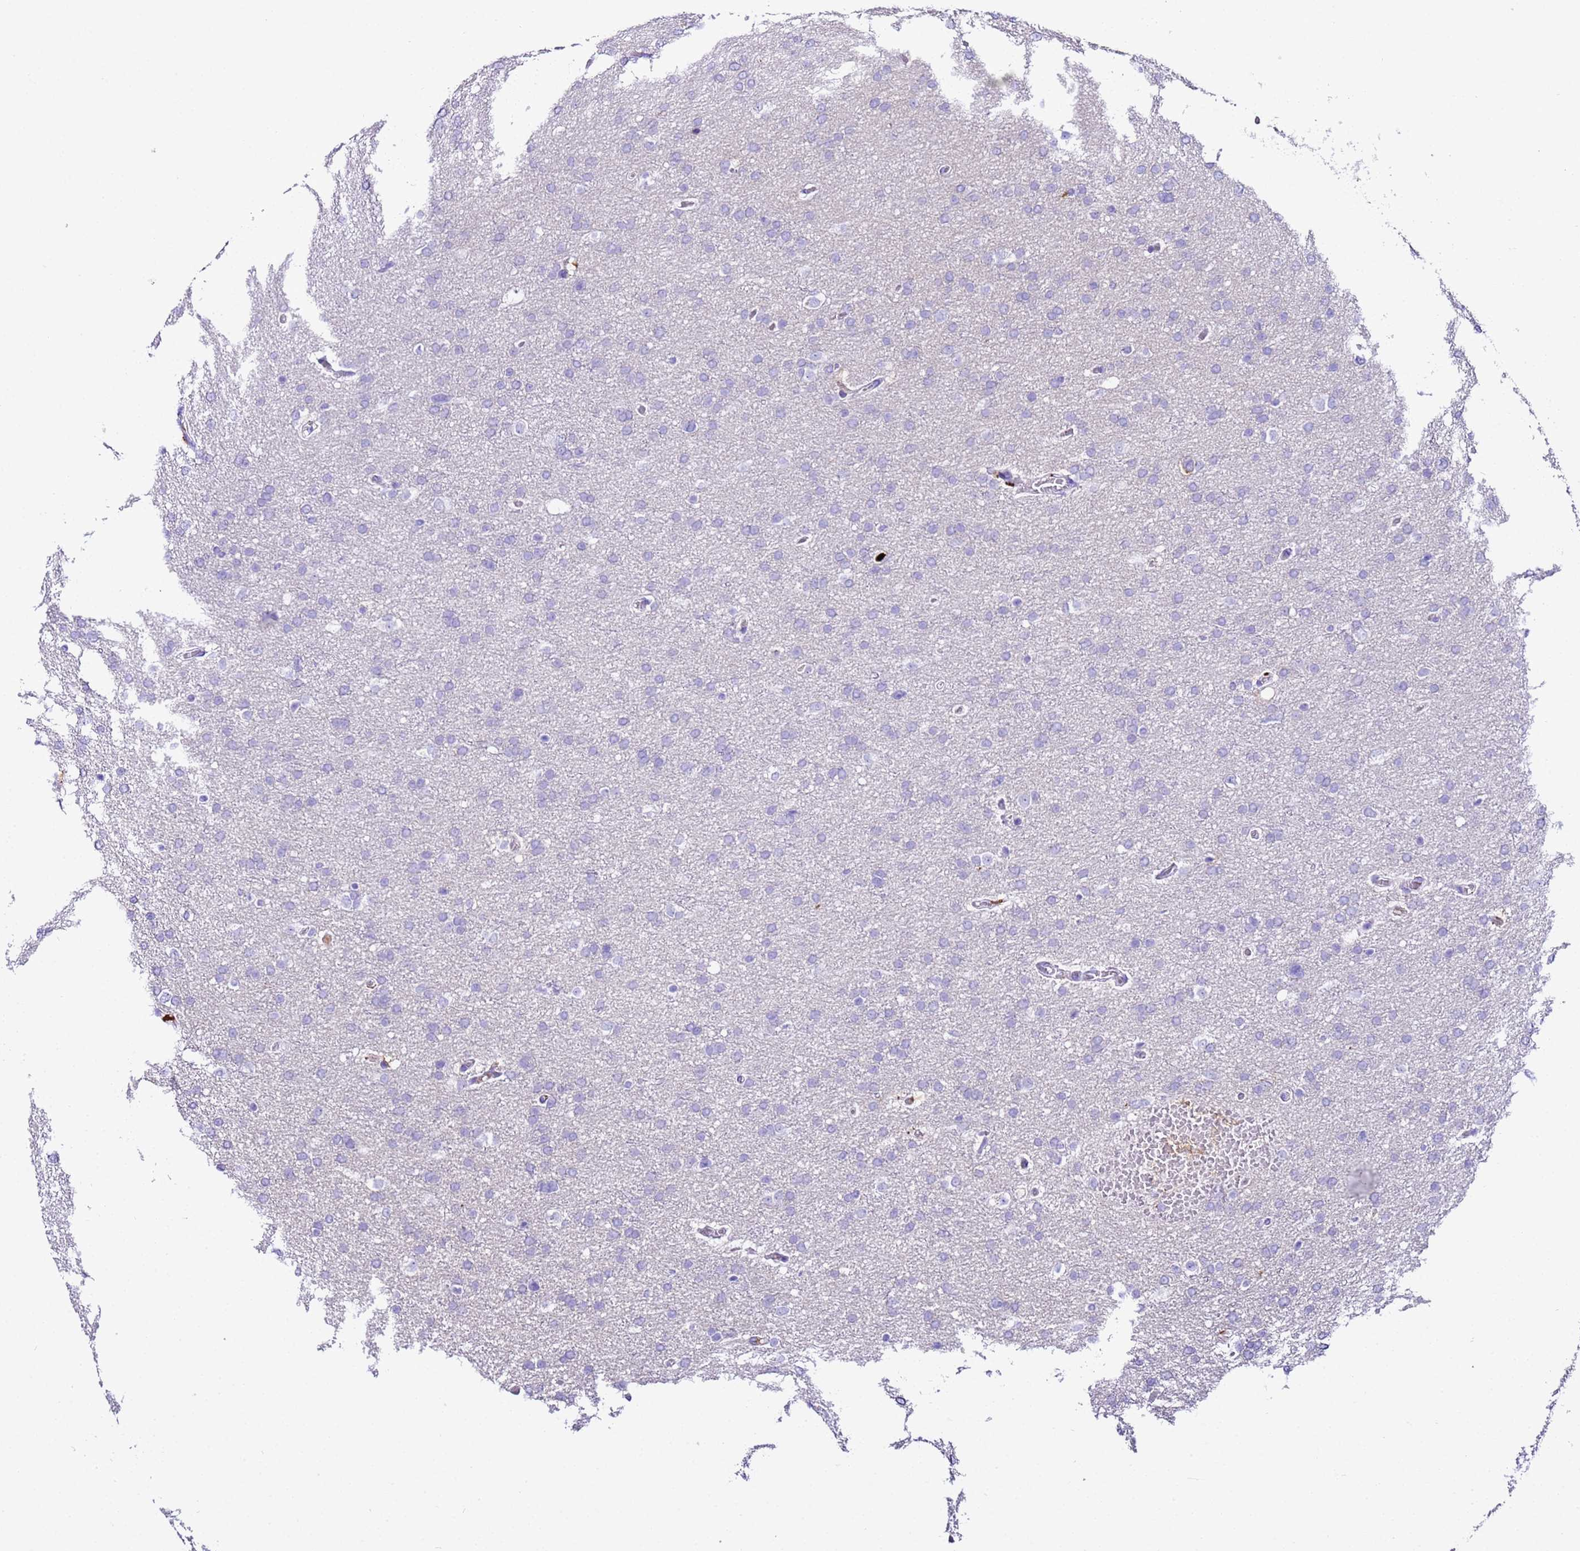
{"staining": {"intensity": "negative", "quantity": "none", "location": "none"}, "tissue": "glioma", "cell_type": "Tumor cells", "image_type": "cancer", "snomed": [{"axis": "morphology", "description": "Glioma, malignant, High grade"}, {"axis": "topography", "description": "Cerebral cortex"}], "caption": "IHC micrograph of neoplastic tissue: glioma stained with DAB reveals no significant protein expression in tumor cells. (DAB (3,3'-diaminobenzidine) IHC visualized using brightfield microscopy, high magnification).", "gene": "CFHR2", "patient": {"sex": "female", "age": 36}}